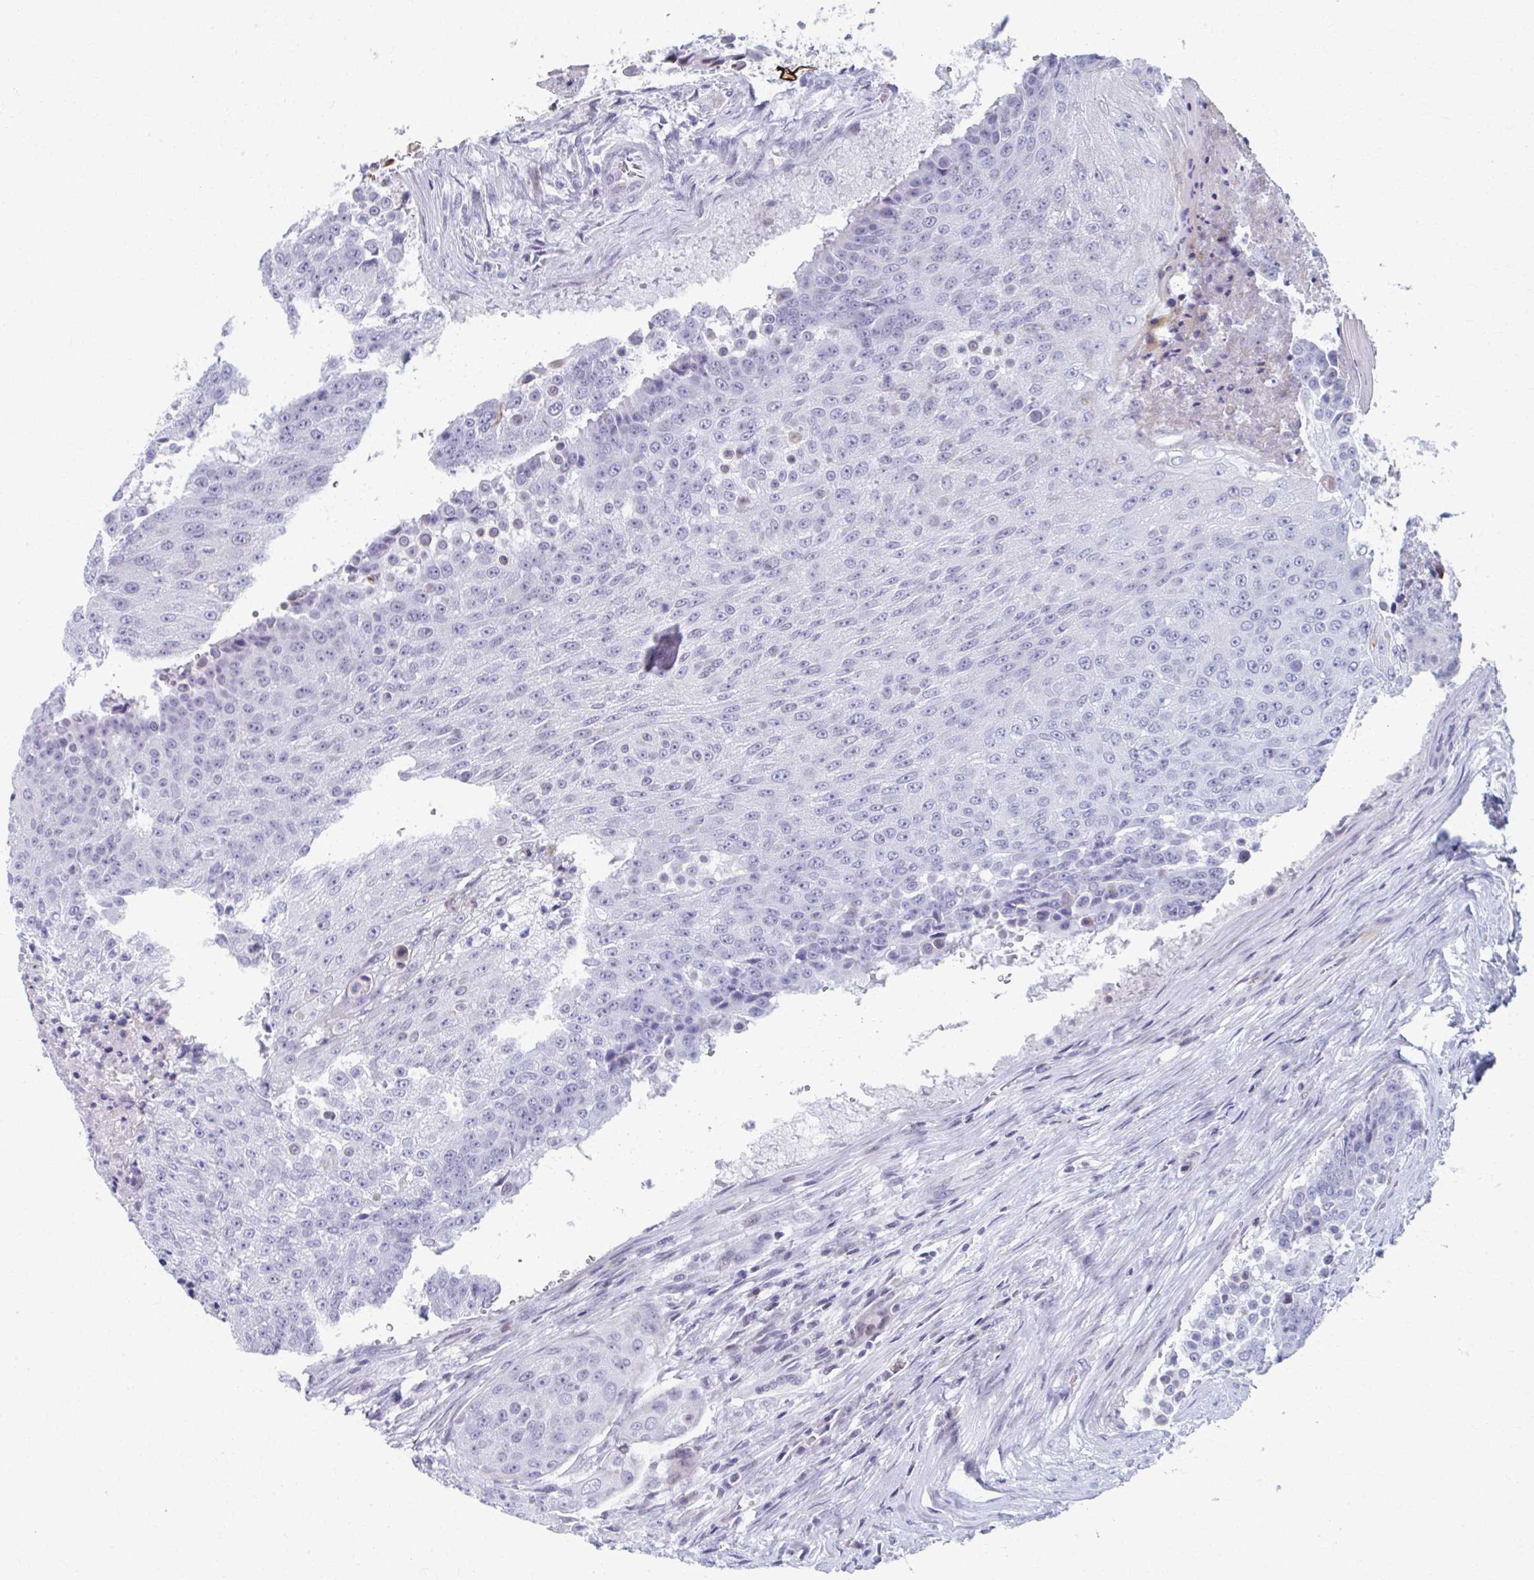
{"staining": {"intensity": "negative", "quantity": "none", "location": "none"}, "tissue": "urothelial cancer", "cell_type": "Tumor cells", "image_type": "cancer", "snomed": [{"axis": "morphology", "description": "Urothelial carcinoma, High grade"}, {"axis": "topography", "description": "Urinary bladder"}], "caption": "The histopathology image shows no significant positivity in tumor cells of high-grade urothelial carcinoma.", "gene": "ABHD16B", "patient": {"sex": "female", "age": 63}}